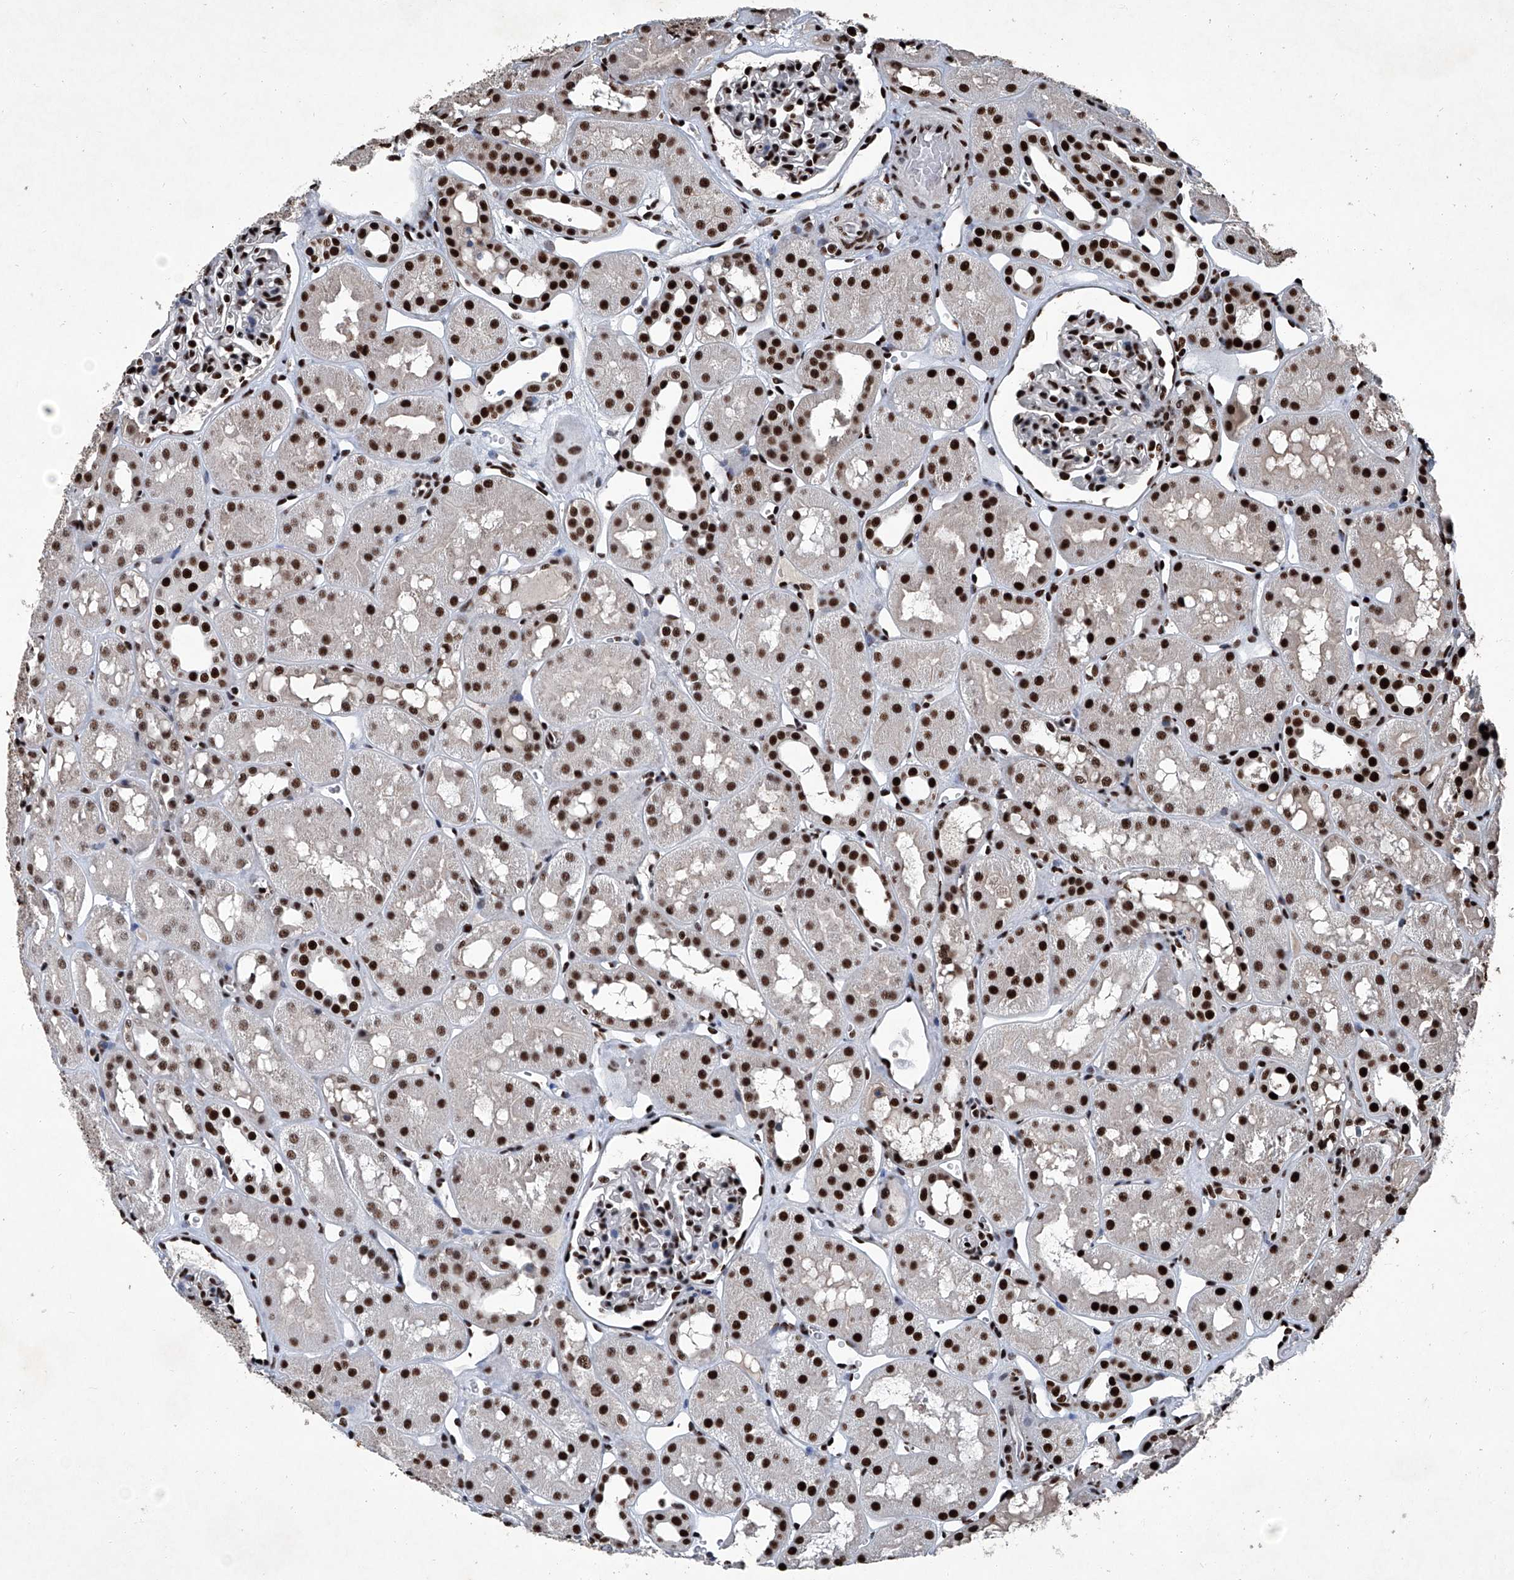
{"staining": {"intensity": "strong", "quantity": "25%-75%", "location": "nuclear"}, "tissue": "kidney", "cell_type": "Cells in glomeruli", "image_type": "normal", "snomed": [{"axis": "morphology", "description": "Normal tissue, NOS"}, {"axis": "topography", "description": "Kidney"}], "caption": "IHC (DAB) staining of unremarkable kidney shows strong nuclear protein staining in approximately 25%-75% of cells in glomeruli. The staining was performed using DAB, with brown indicating positive protein expression. Nuclei are stained blue with hematoxylin.", "gene": "DDX39B", "patient": {"sex": "male", "age": 16}}